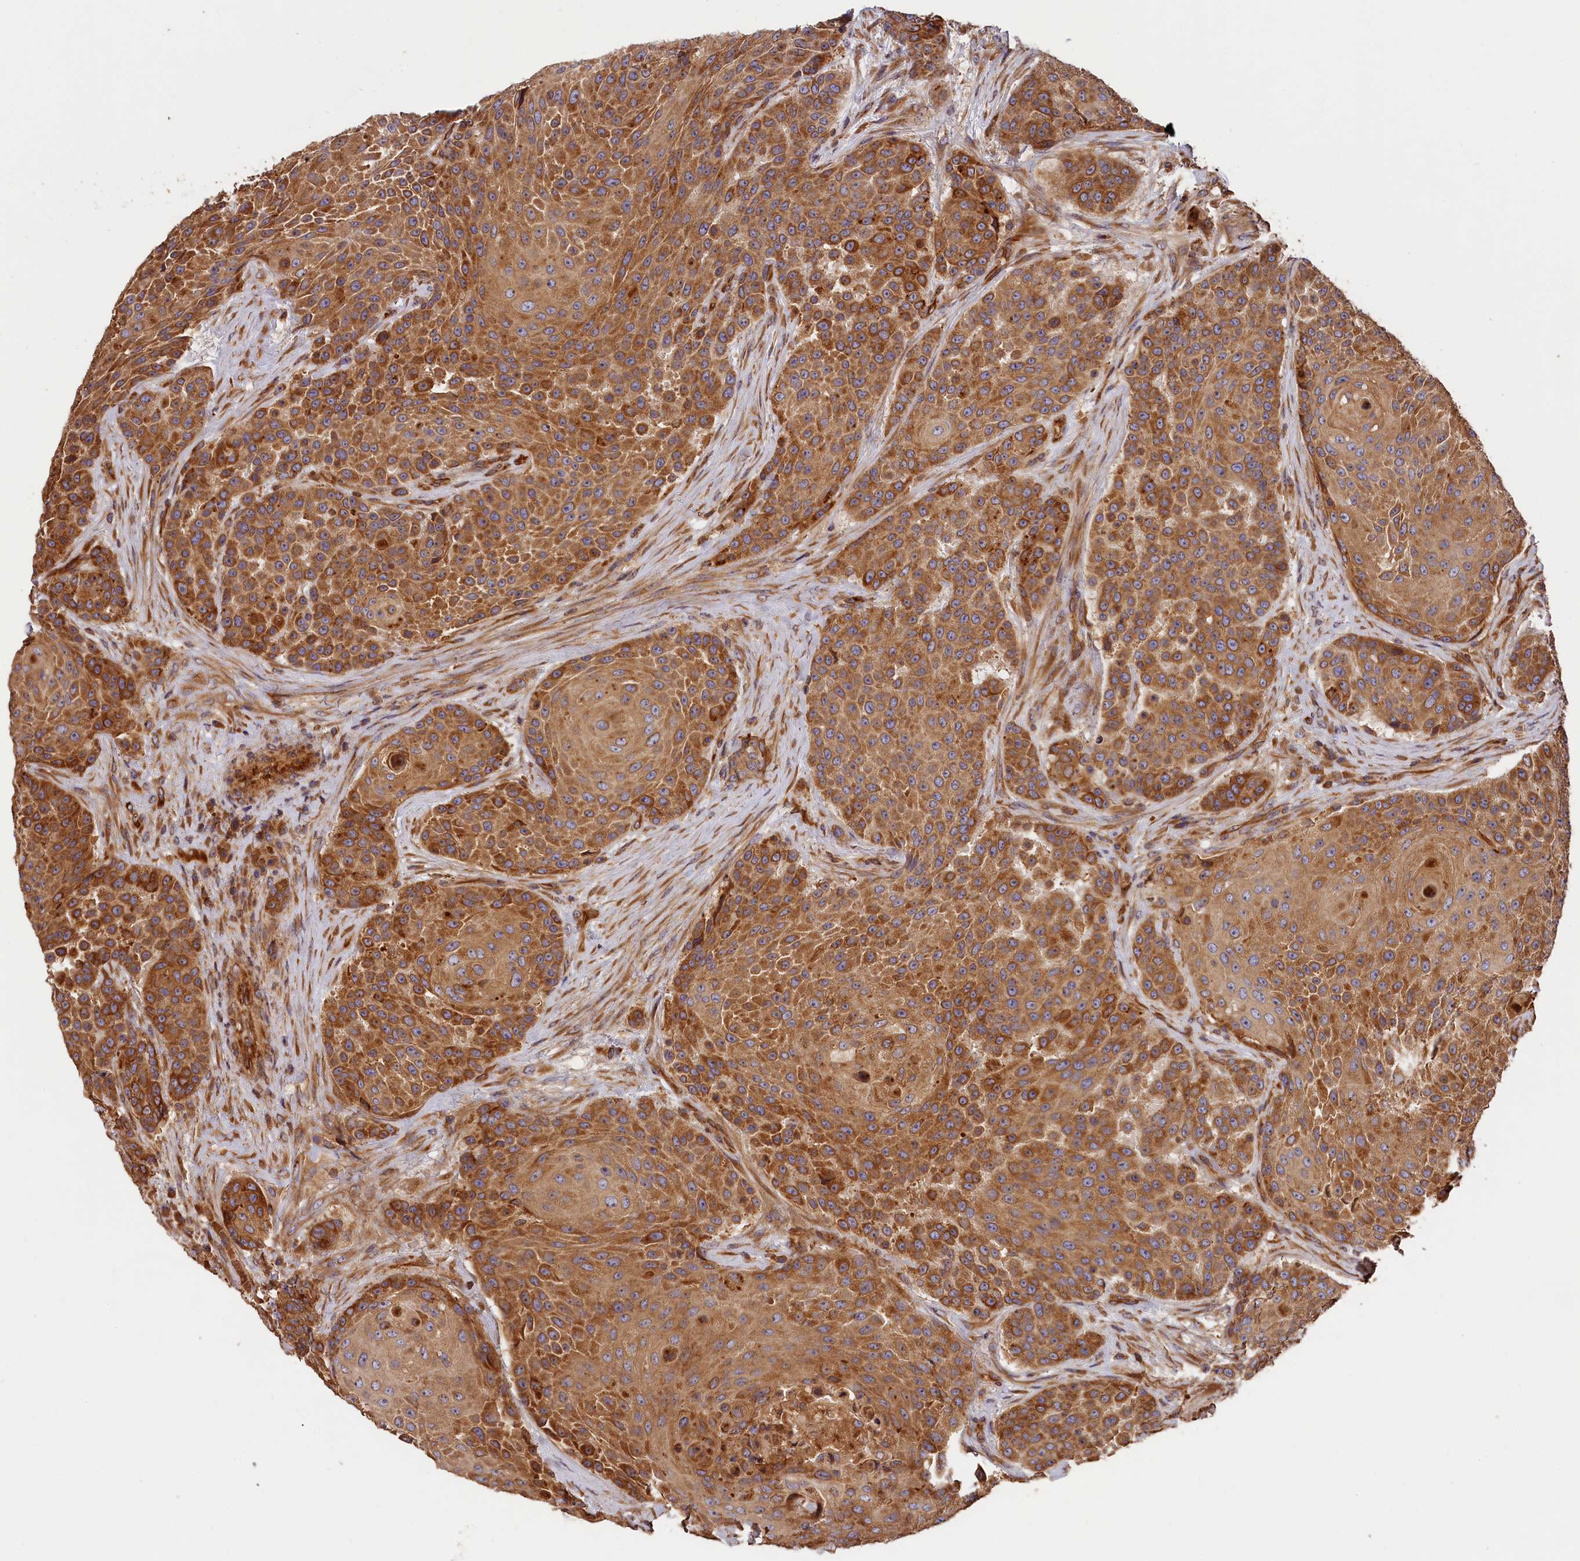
{"staining": {"intensity": "strong", "quantity": ">75%", "location": "cytoplasmic/membranous"}, "tissue": "urothelial cancer", "cell_type": "Tumor cells", "image_type": "cancer", "snomed": [{"axis": "morphology", "description": "Urothelial carcinoma, High grade"}, {"axis": "topography", "description": "Urinary bladder"}], "caption": "Protein staining of urothelial cancer tissue demonstrates strong cytoplasmic/membranous expression in approximately >75% of tumor cells.", "gene": "HMOX2", "patient": {"sex": "female", "age": 63}}